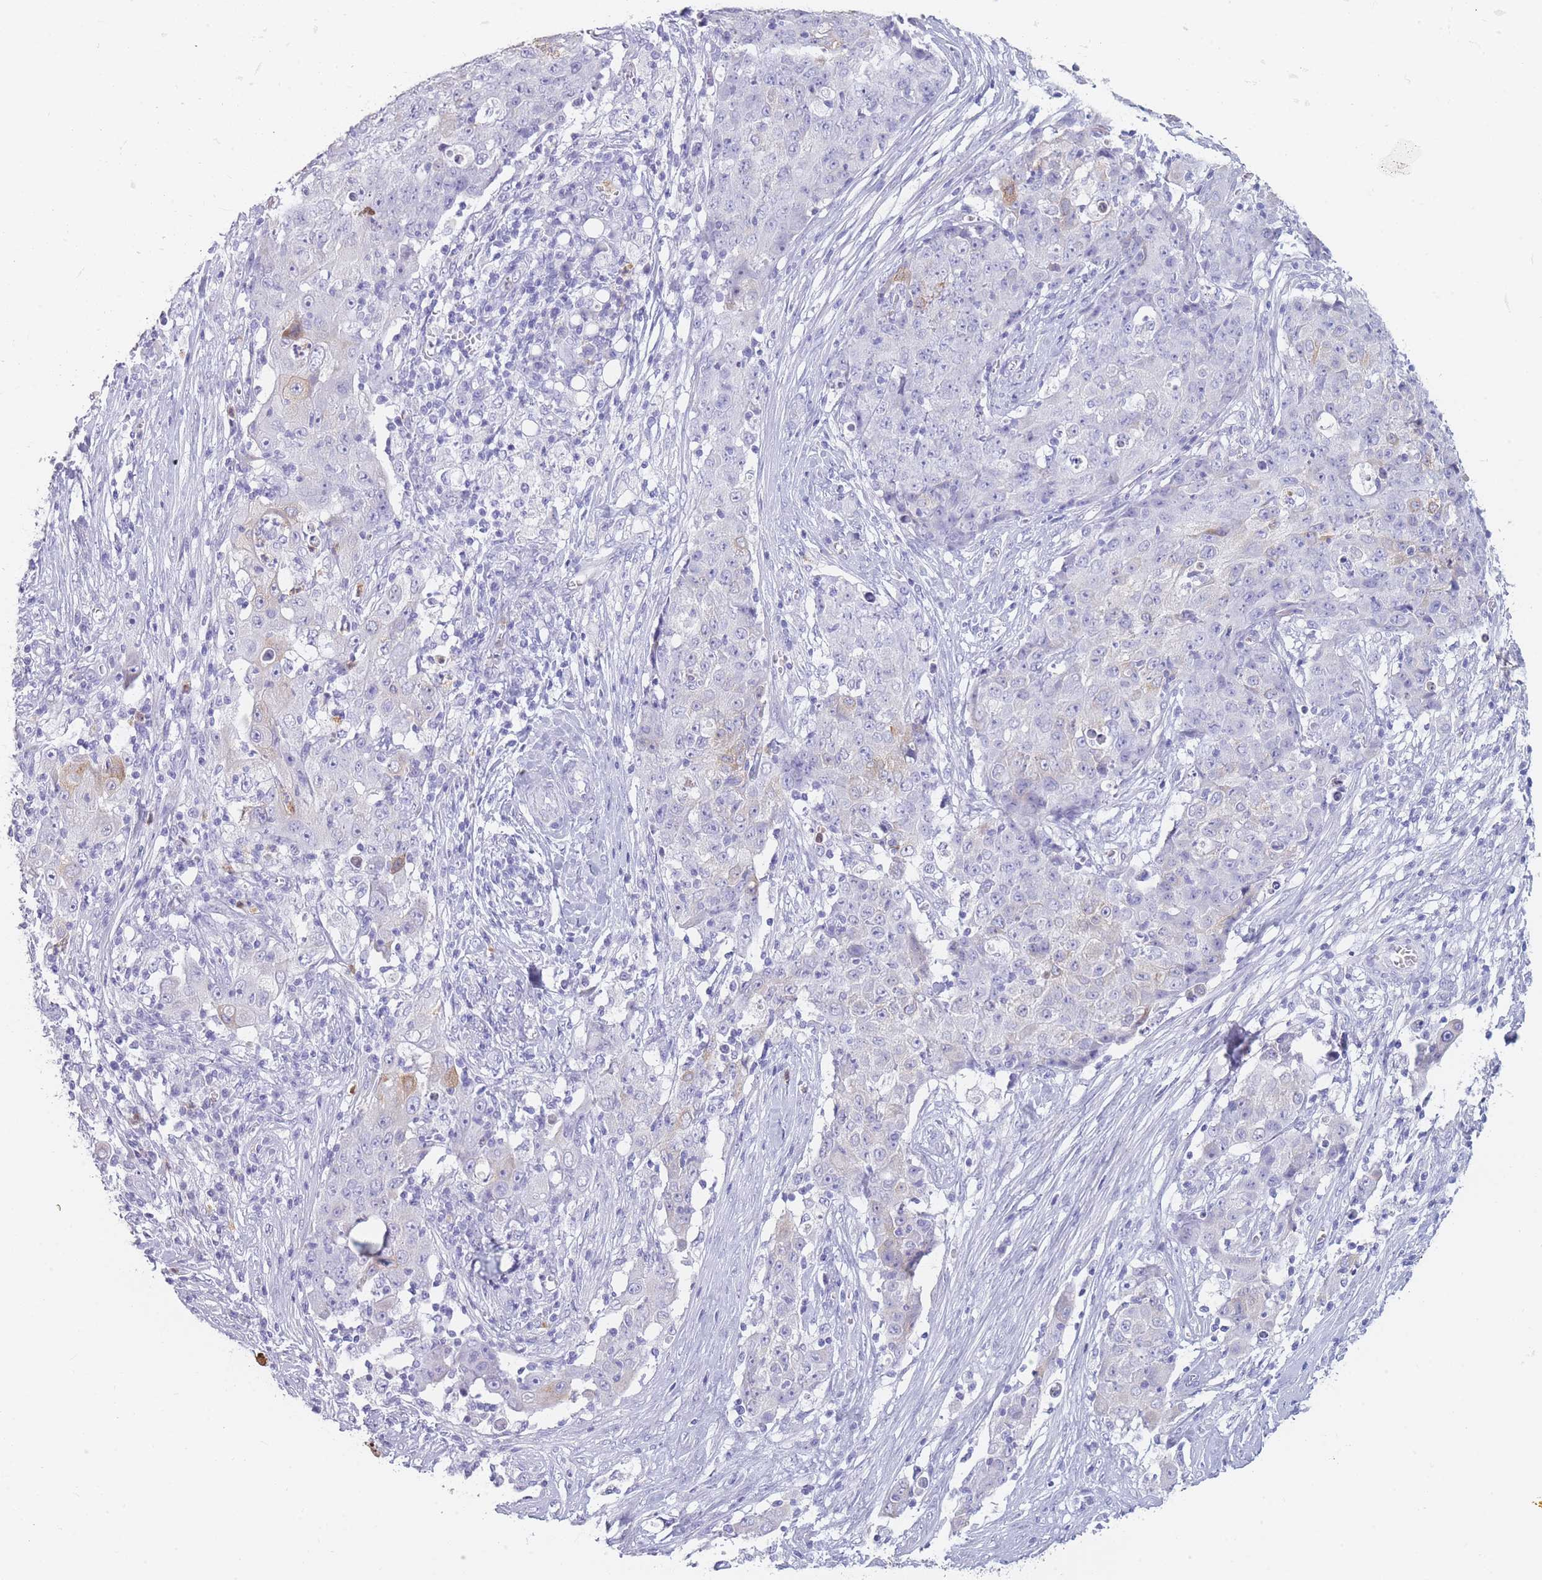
{"staining": {"intensity": "moderate", "quantity": "<25%", "location": "cytoplasmic/membranous"}, "tissue": "ovarian cancer", "cell_type": "Tumor cells", "image_type": "cancer", "snomed": [{"axis": "morphology", "description": "Carcinoma, endometroid"}, {"axis": "topography", "description": "Ovary"}], "caption": "A low amount of moderate cytoplasmic/membranous expression is identified in about <25% of tumor cells in ovarian endometroid carcinoma tissue.", "gene": "ZNF627", "patient": {"sex": "female", "age": 42}}